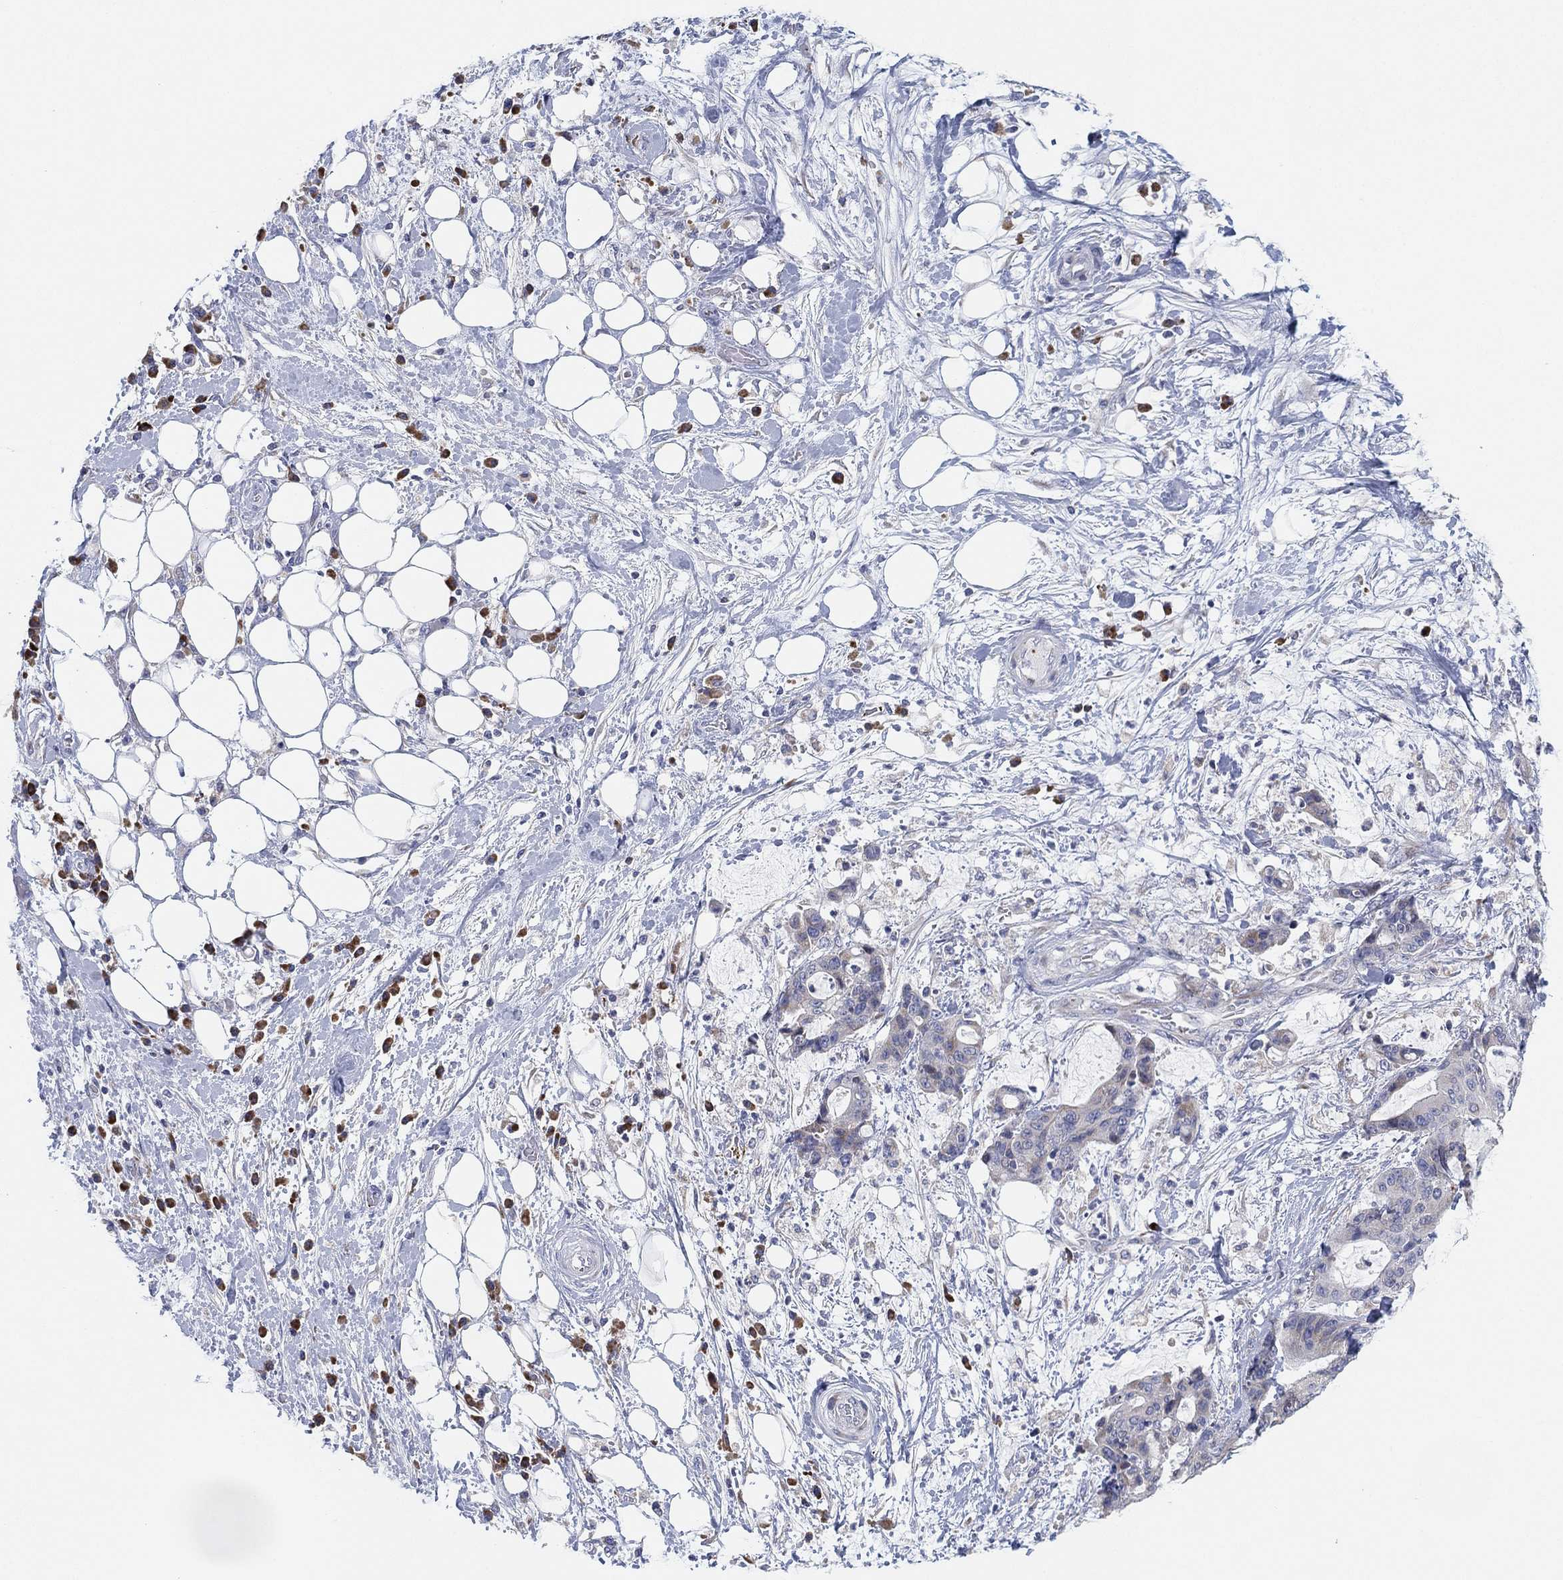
{"staining": {"intensity": "negative", "quantity": "none", "location": "none"}, "tissue": "liver cancer", "cell_type": "Tumor cells", "image_type": "cancer", "snomed": [{"axis": "morphology", "description": "Cholangiocarcinoma"}, {"axis": "topography", "description": "Liver"}], "caption": "Human liver cancer stained for a protein using immunohistochemistry demonstrates no positivity in tumor cells.", "gene": "TMEM40", "patient": {"sex": "female", "age": 73}}